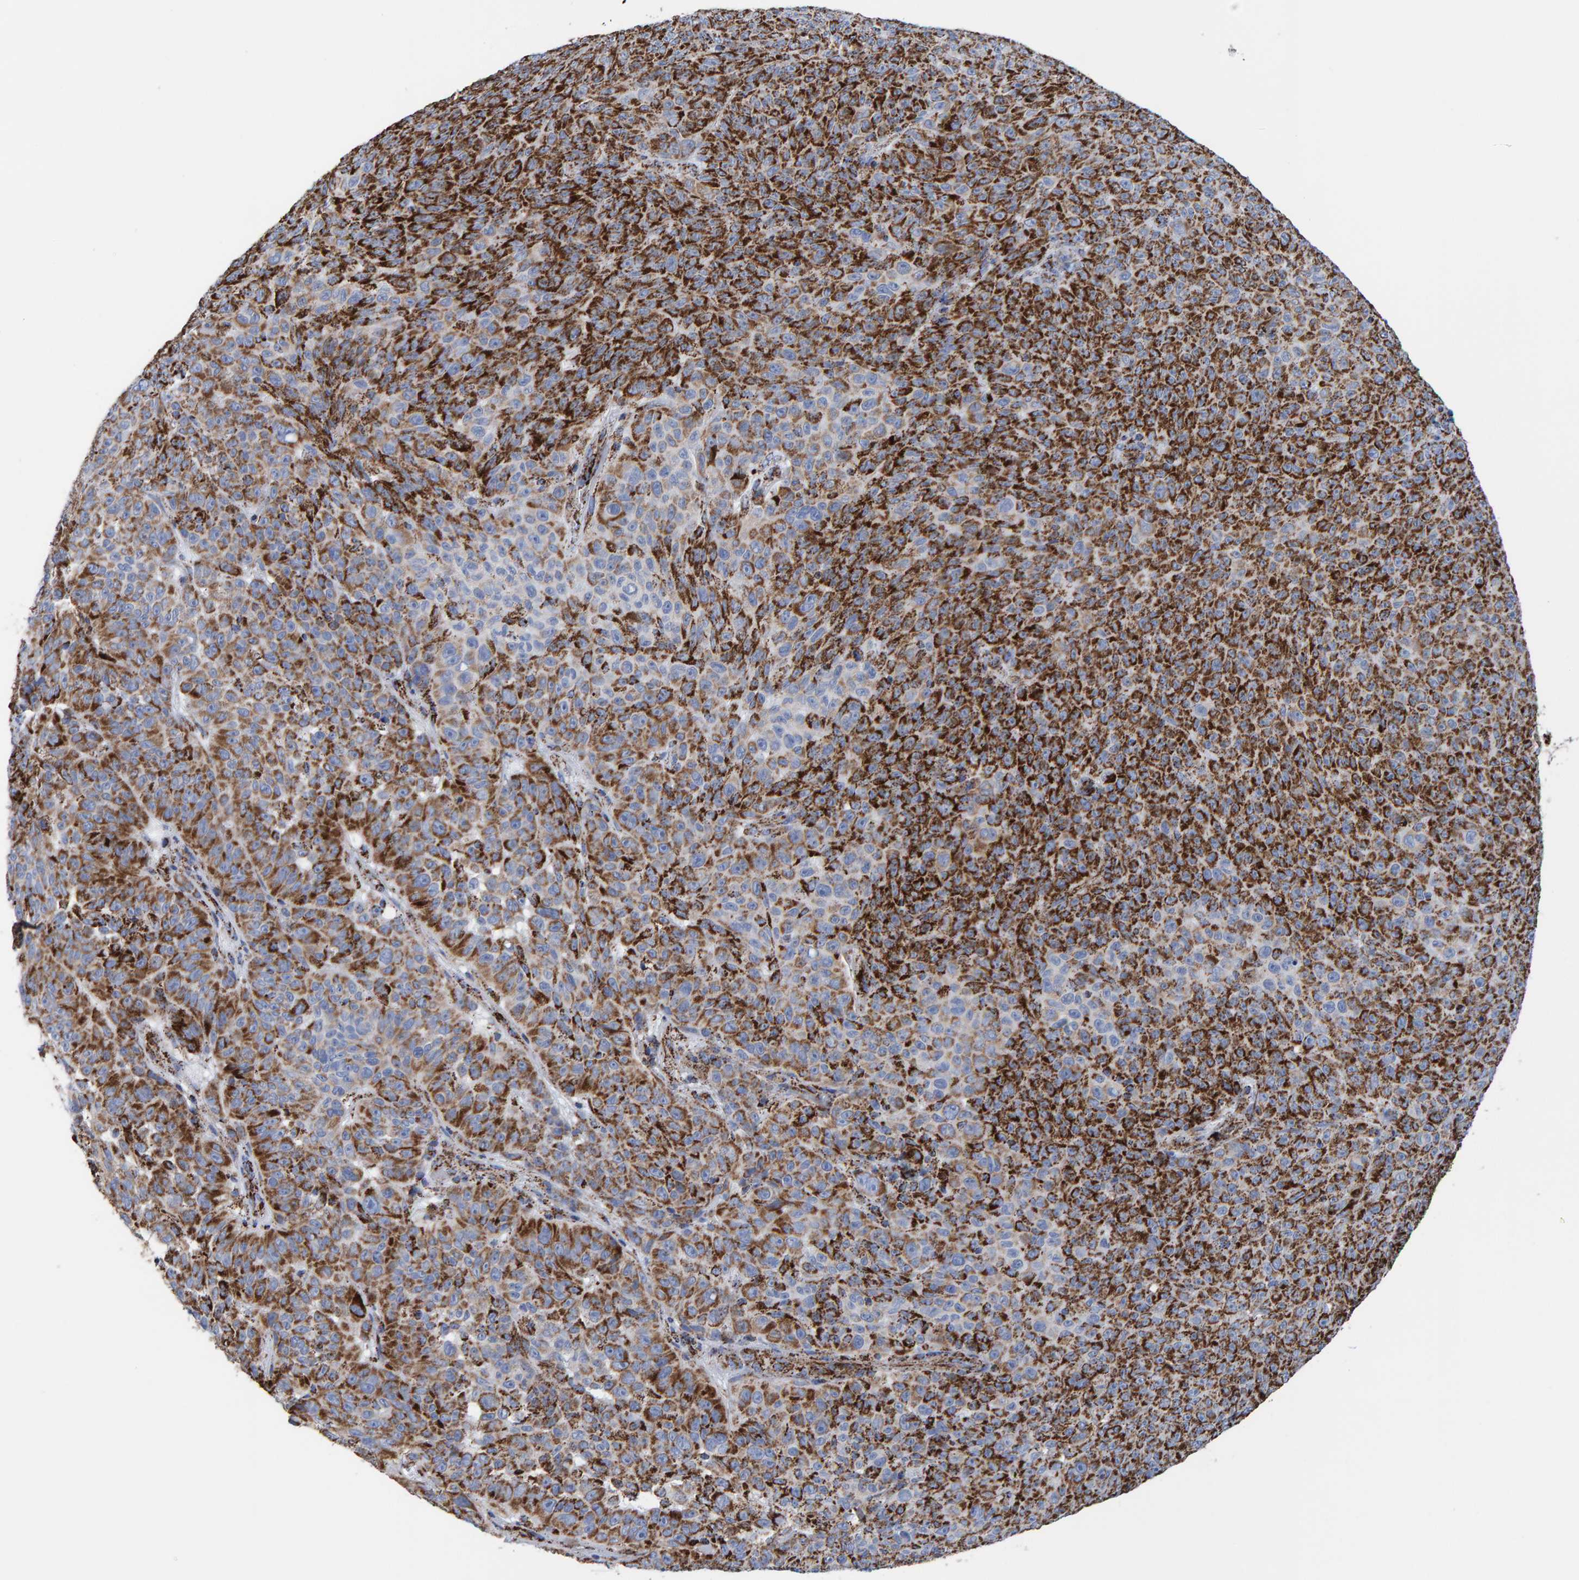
{"staining": {"intensity": "strong", "quantity": ">75%", "location": "cytoplasmic/membranous"}, "tissue": "melanoma", "cell_type": "Tumor cells", "image_type": "cancer", "snomed": [{"axis": "morphology", "description": "Malignant melanoma, NOS"}, {"axis": "topography", "description": "Skin"}], "caption": "Protein staining of melanoma tissue reveals strong cytoplasmic/membranous expression in about >75% of tumor cells.", "gene": "ENSG00000262660", "patient": {"sex": "female", "age": 82}}